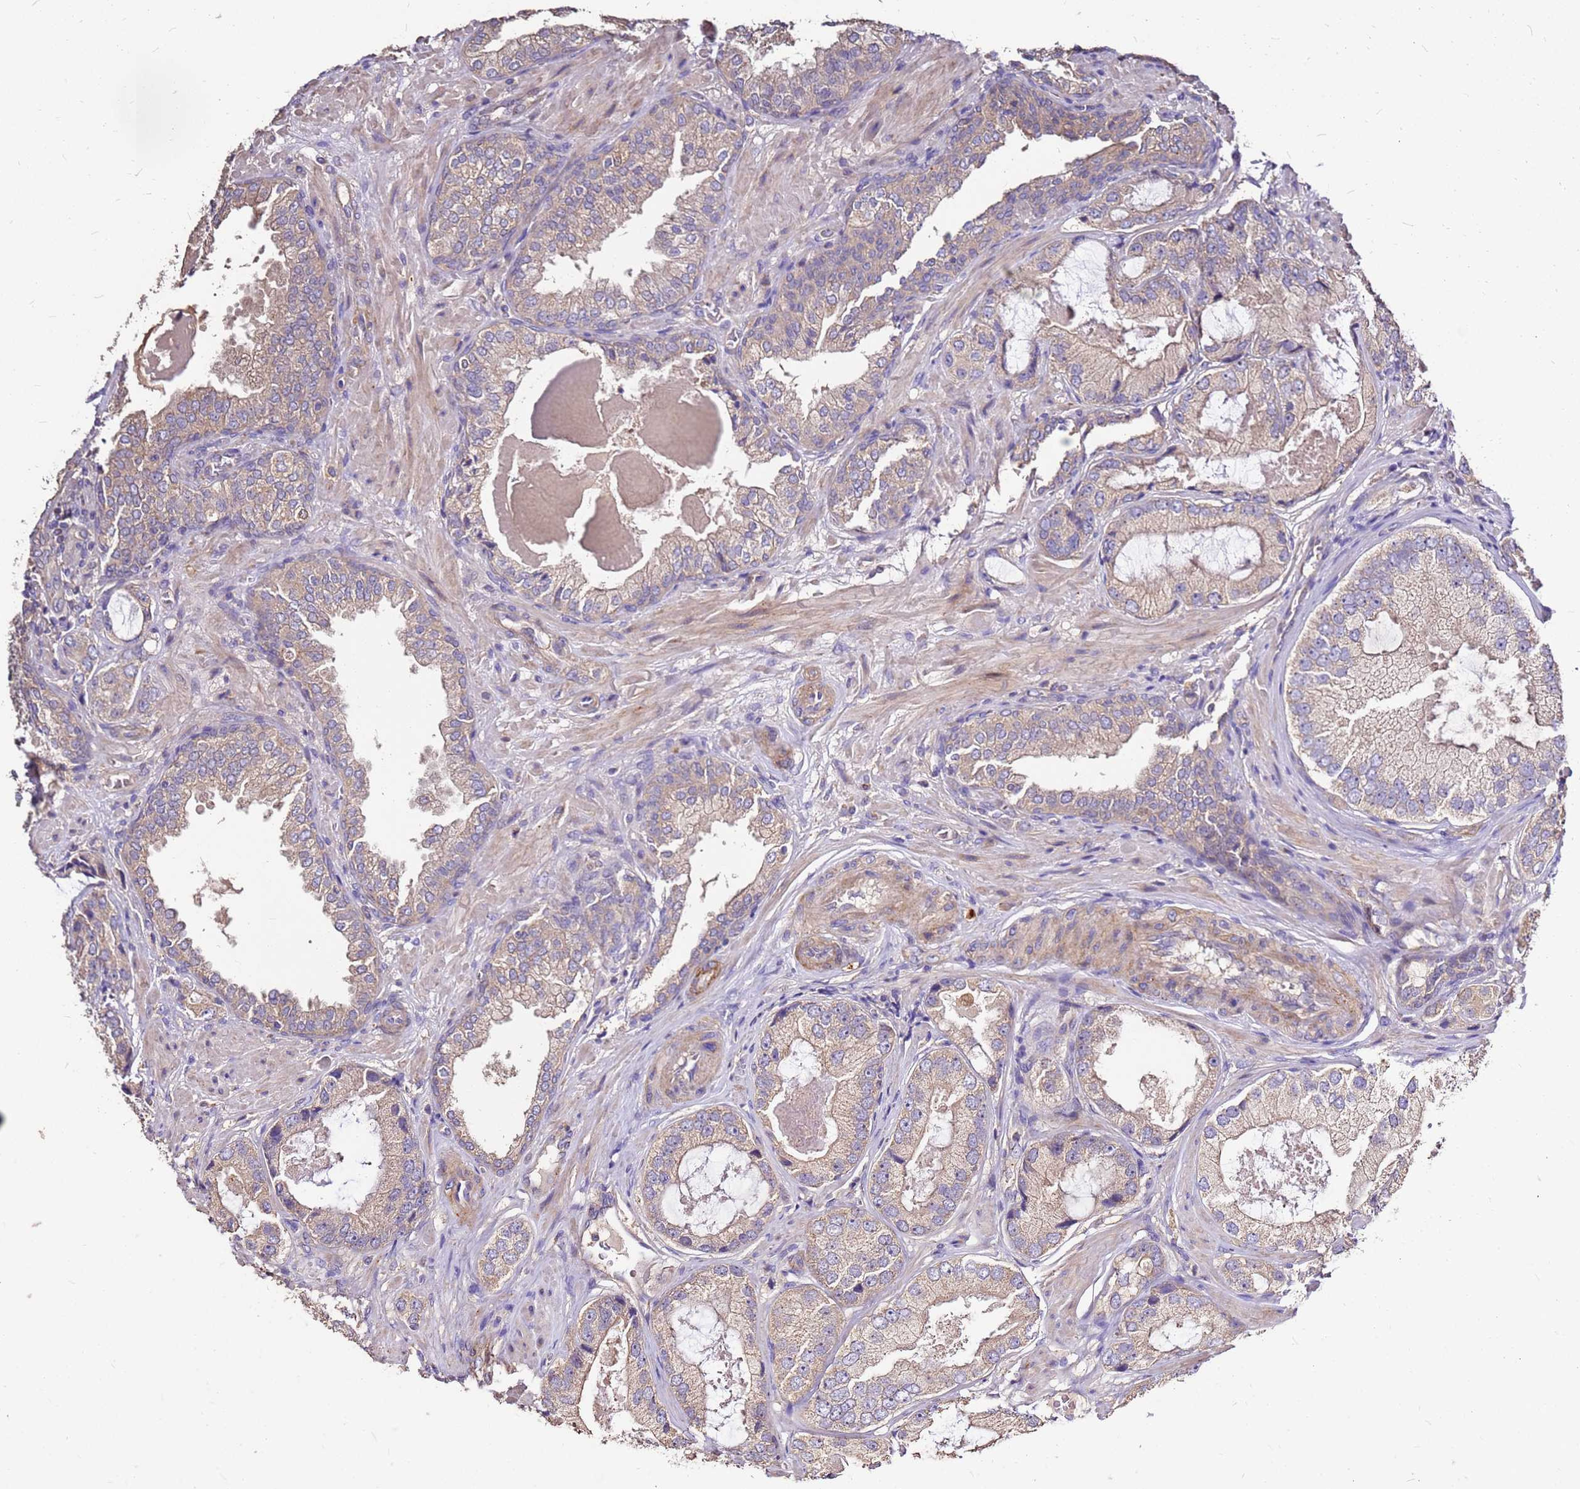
{"staining": {"intensity": "weak", "quantity": "25%-75%", "location": "cytoplasmic/membranous"}, "tissue": "prostate cancer", "cell_type": "Tumor cells", "image_type": "cancer", "snomed": [{"axis": "morphology", "description": "Adenocarcinoma, High grade"}, {"axis": "topography", "description": "Prostate"}], "caption": "Immunohistochemistry (IHC) image of neoplastic tissue: prostate adenocarcinoma (high-grade) stained using immunohistochemistry demonstrates low levels of weak protein expression localized specifically in the cytoplasmic/membranous of tumor cells, appearing as a cytoplasmic/membranous brown color.", "gene": "EXD3", "patient": {"sex": "male", "age": 59}}